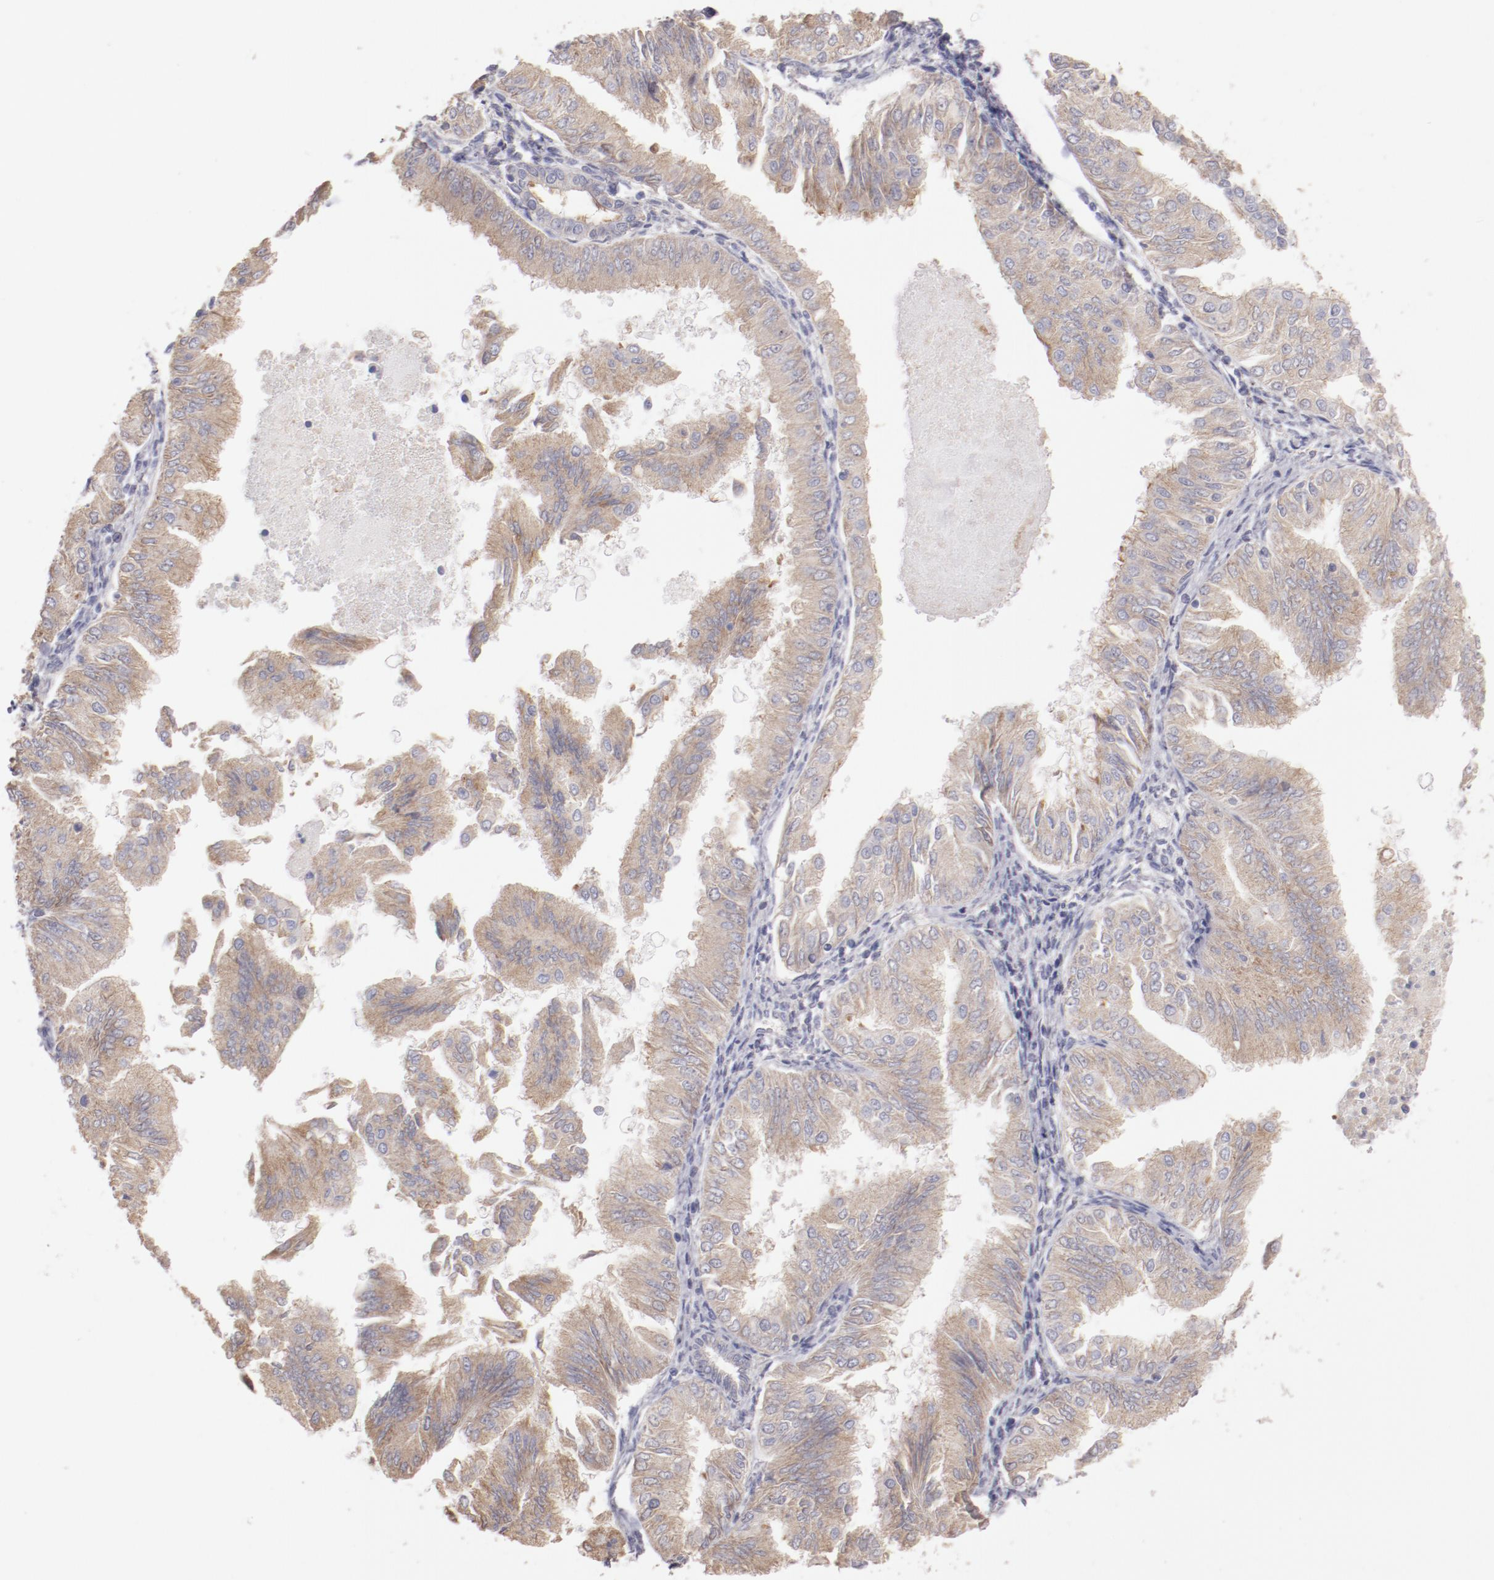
{"staining": {"intensity": "weak", "quantity": ">75%", "location": "cytoplasmic/membranous"}, "tissue": "endometrial cancer", "cell_type": "Tumor cells", "image_type": "cancer", "snomed": [{"axis": "morphology", "description": "Adenocarcinoma, NOS"}, {"axis": "topography", "description": "Endometrium"}], "caption": "High-power microscopy captured an immunohistochemistry (IHC) micrograph of endometrial adenocarcinoma, revealing weak cytoplasmic/membranous positivity in about >75% of tumor cells.", "gene": "ENTPD5", "patient": {"sex": "female", "age": 53}}